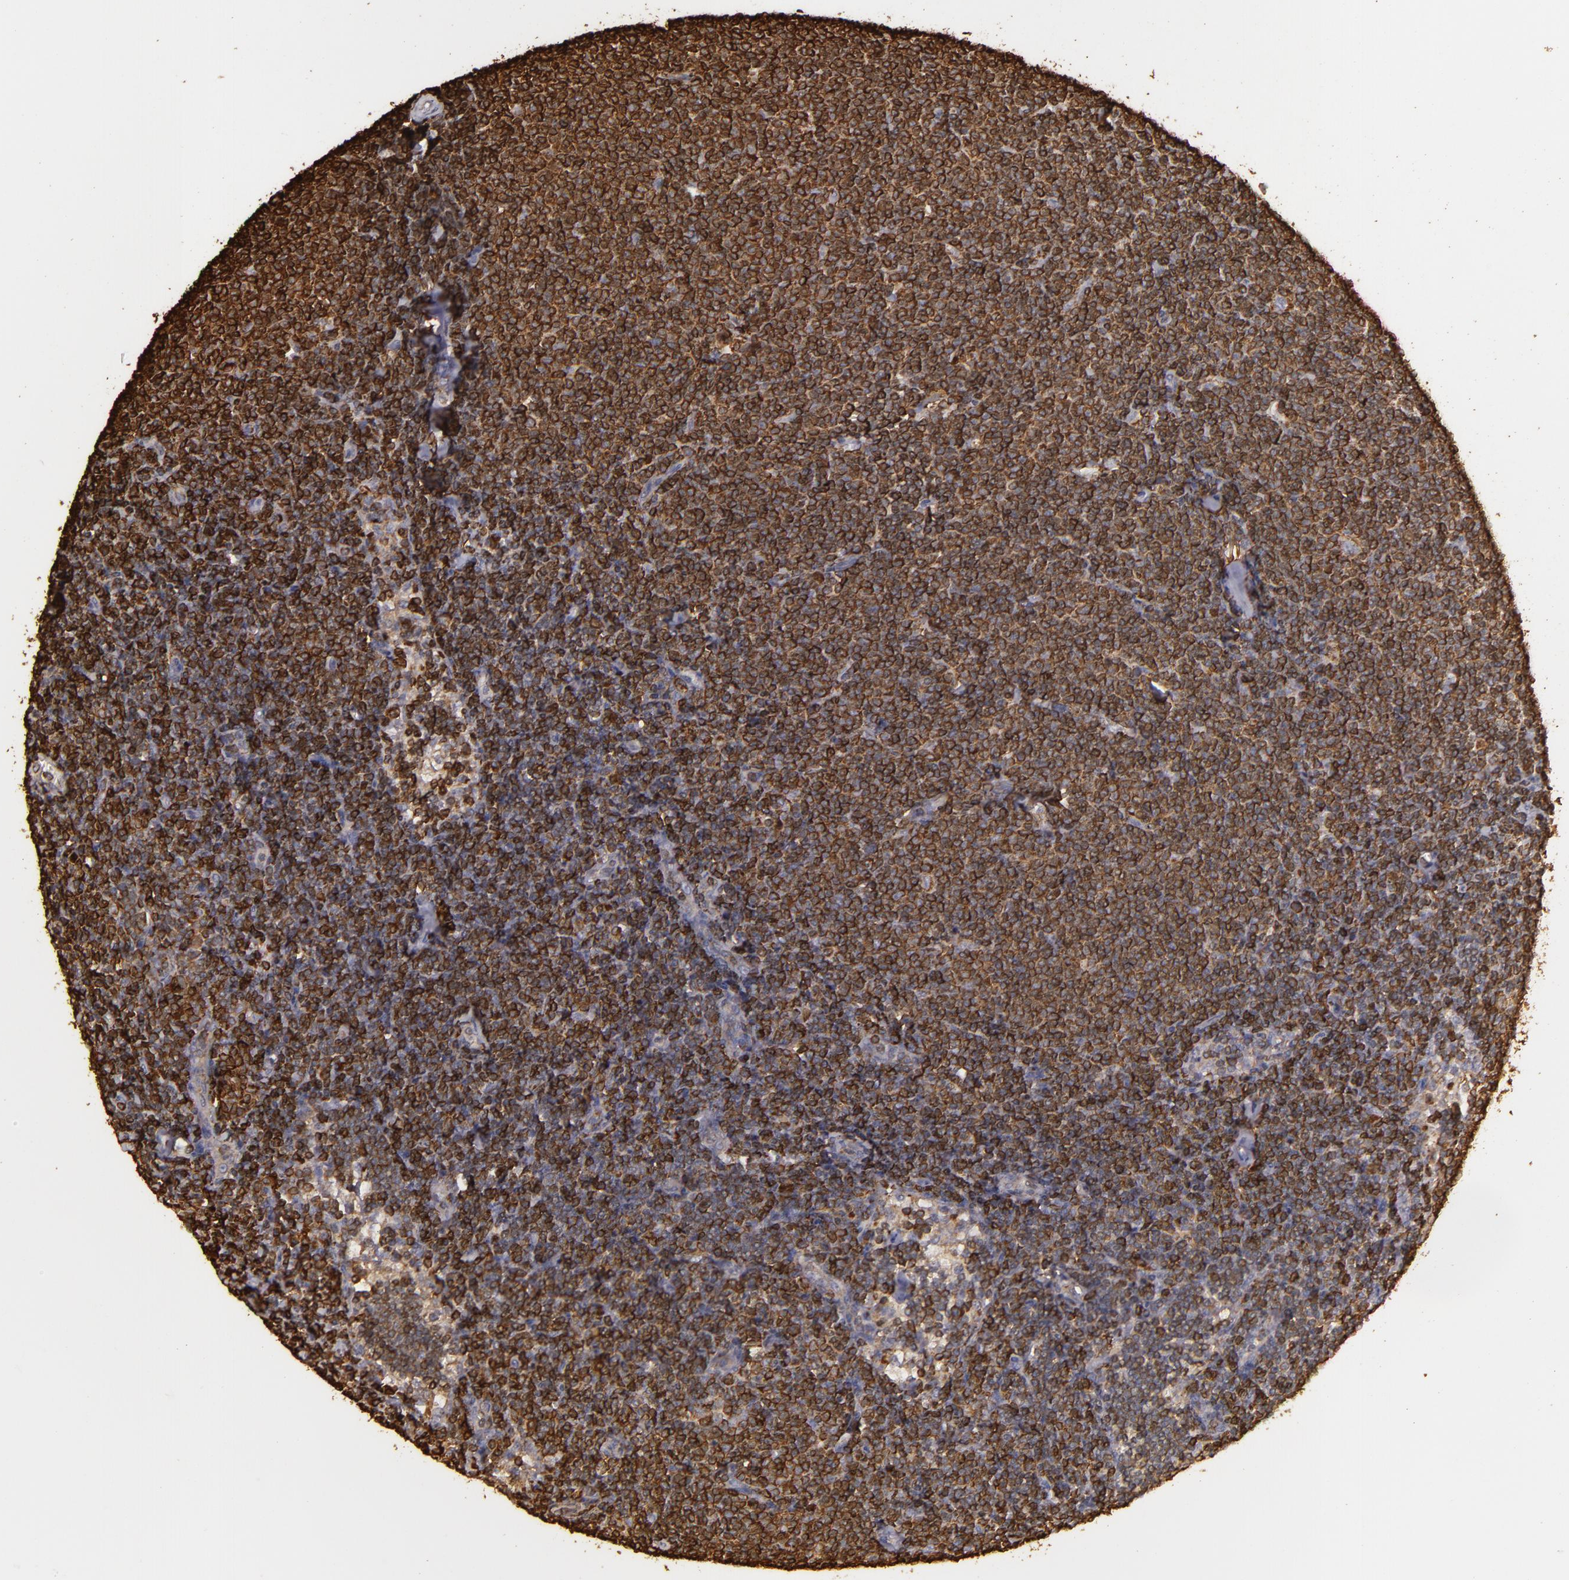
{"staining": {"intensity": "strong", "quantity": ">75%", "location": "cytoplasmic/membranous"}, "tissue": "lymphoma", "cell_type": "Tumor cells", "image_type": "cancer", "snomed": [{"axis": "morphology", "description": "Malignant lymphoma, non-Hodgkin's type, Low grade"}, {"axis": "topography", "description": "Lymph node"}], "caption": "Immunohistochemical staining of human malignant lymphoma, non-Hodgkin's type (low-grade) reveals strong cytoplasmic/membranous protein expression in approximately >75% of tumor cells.", "gene": "SLC9A3R1", "patient": {"sex": "male", "age": 65}}